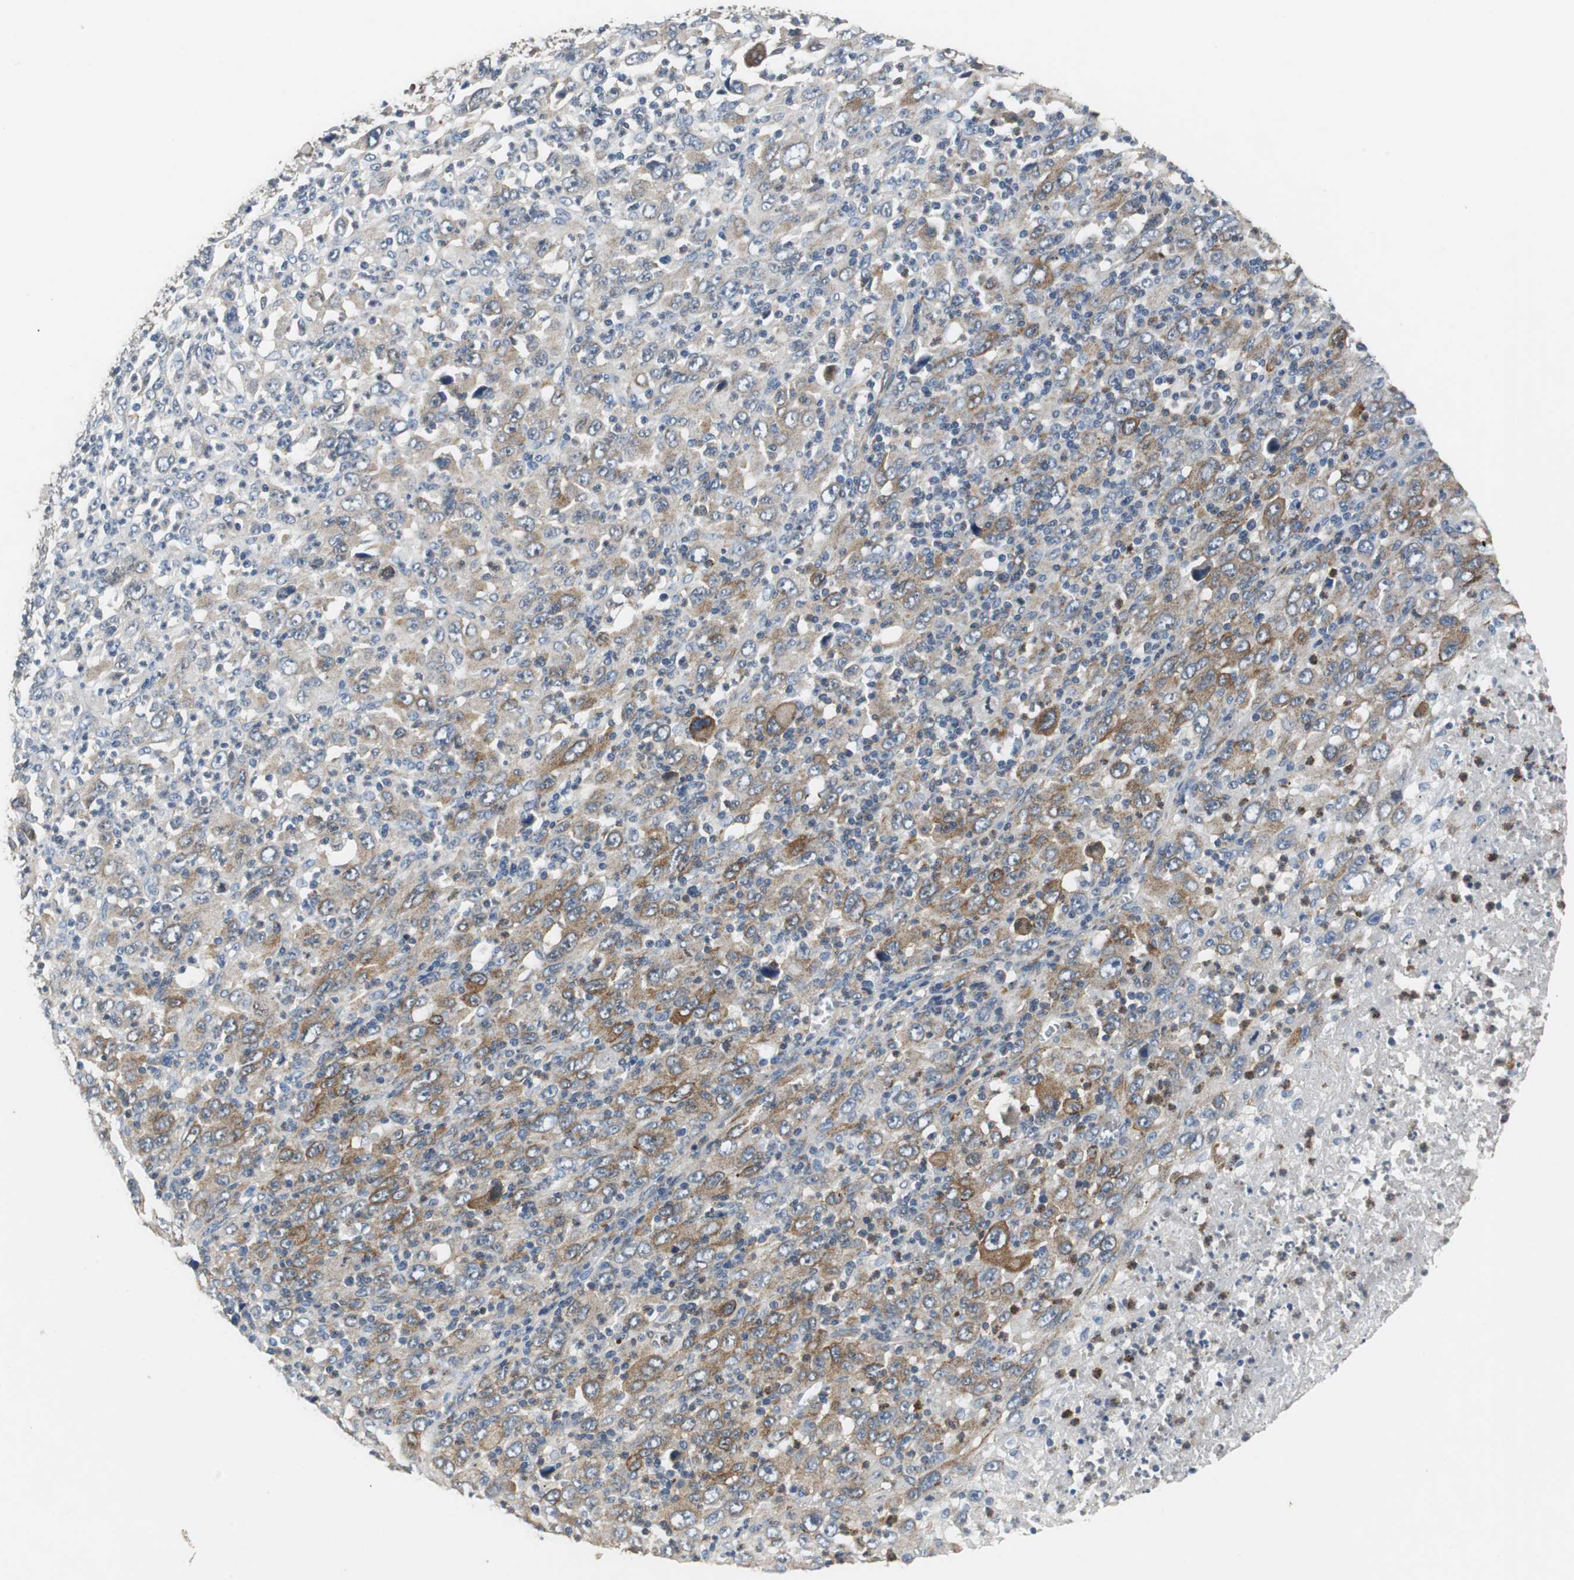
{"staining": {"intensity": "moderate", "quantity": "25%-75%", "location": "cytoplasmic/membranous"}, "tissue": "melanoma", "cell_type": "Tumor cells", "image_type": "cancer", "snomed": [{"axis": "morphology", "description": "Malignant melanoma, Metastatic site"}, {"axis": "topography", "description": "Skin"}], "caption": "Human melanoma stained with a protein marker shows moderate staining in tumor cells.", "gene": "ISCU", "patient": {"sex": "female", "age": 56}}